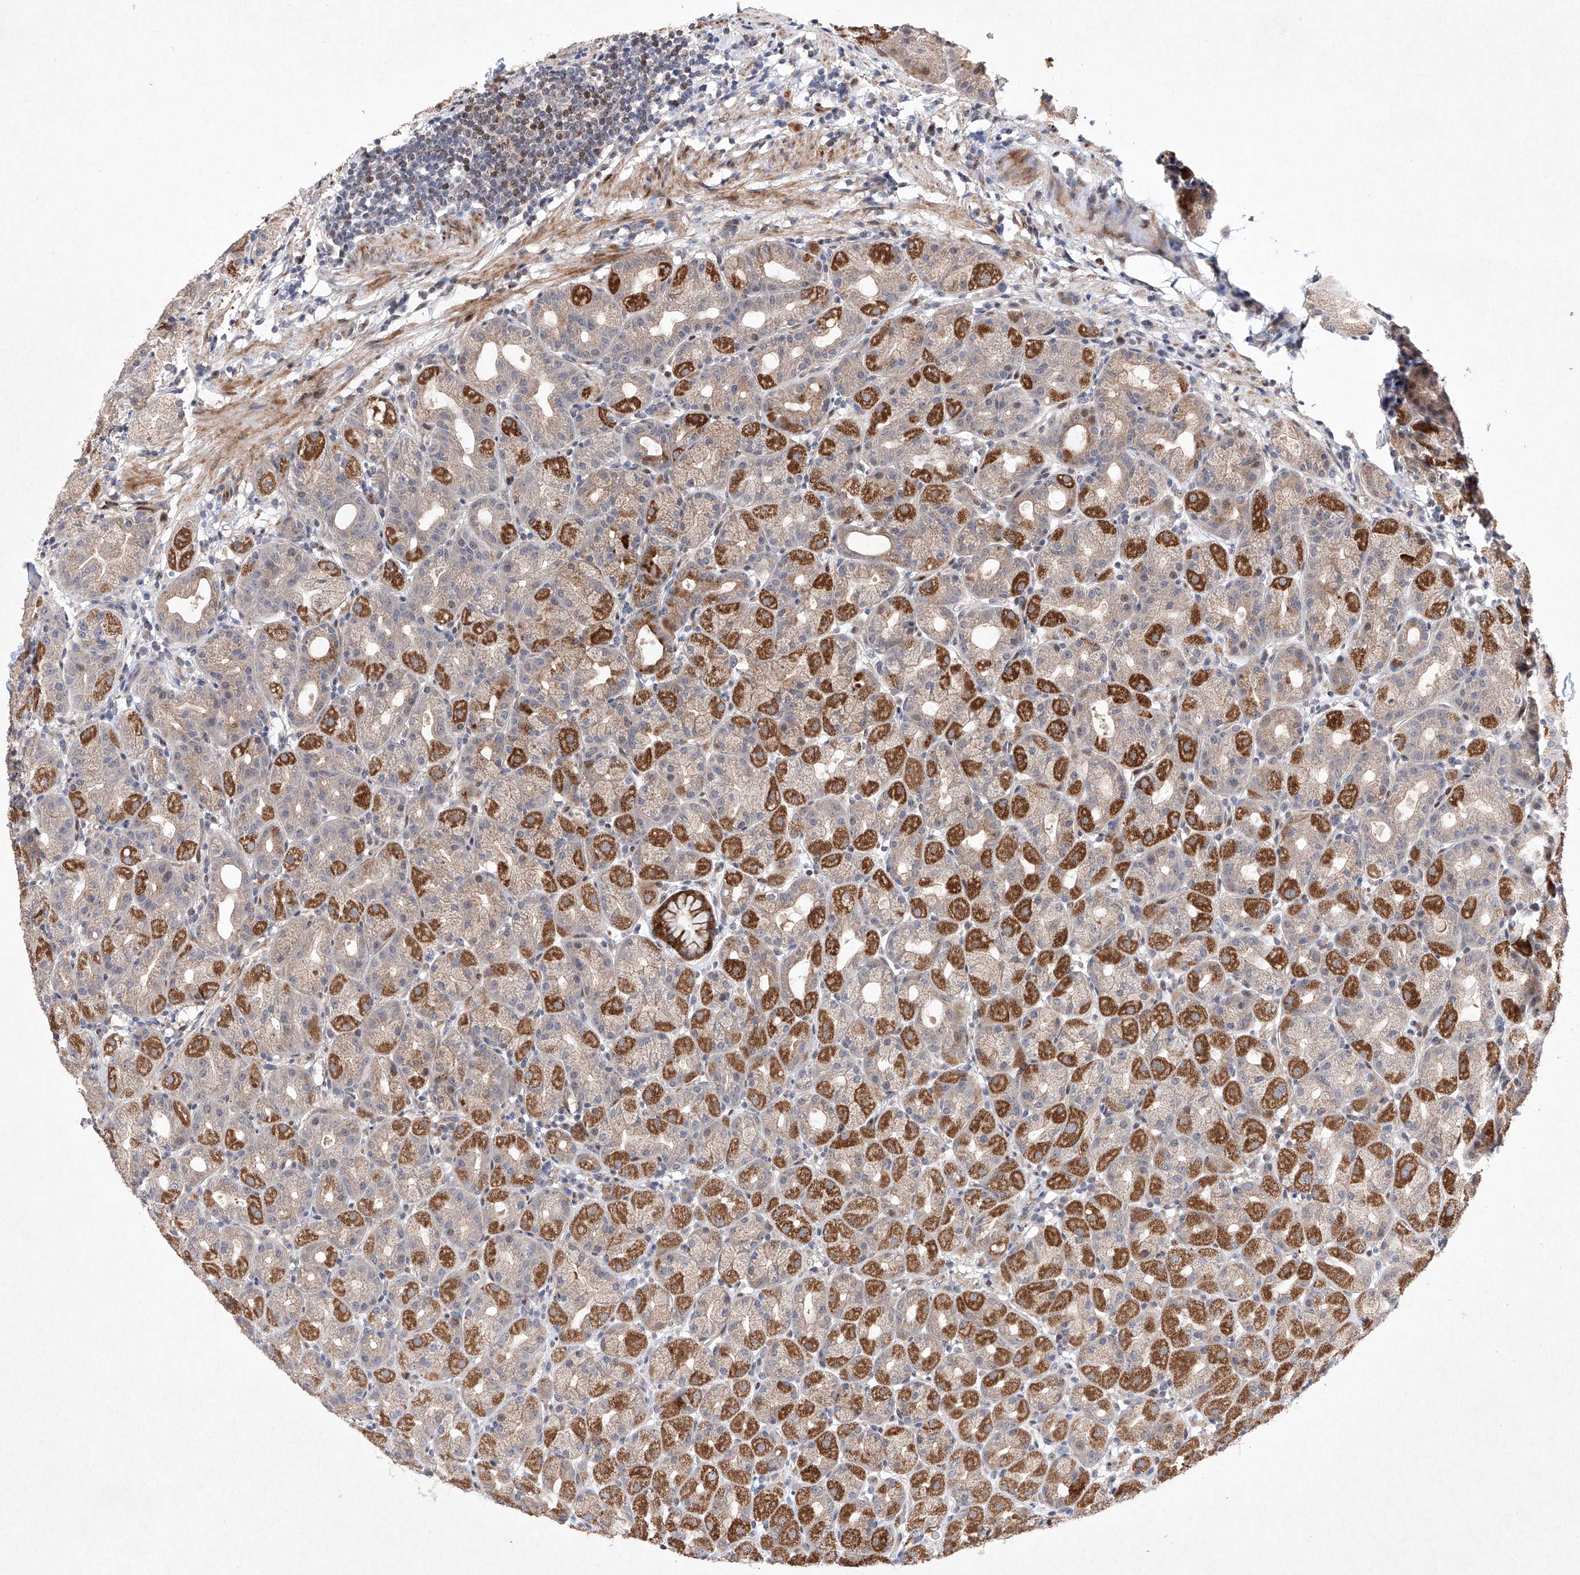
{"staining": {"intensity": "strong", "quantity": "25%-75%", "location": "cytoplasmic/membranous,nuclear"}, "tissue": "stomach", "cell_type": "Glandular cells", "image_type": "normal", "snomed": [{"axis": "morphology", "description": "Normal tissue, NOS"}, {"axis": "topography", "description": "Stomach, upper"}], "caption": "DAB immunohistochemical staining of benign stomach shows strong cytoplasmic/membranous,nuclear protein expression in about 25%-75% of glandular cells.", "gene": "AFG1L", "patient": {"sex": "male", "age": 68}}